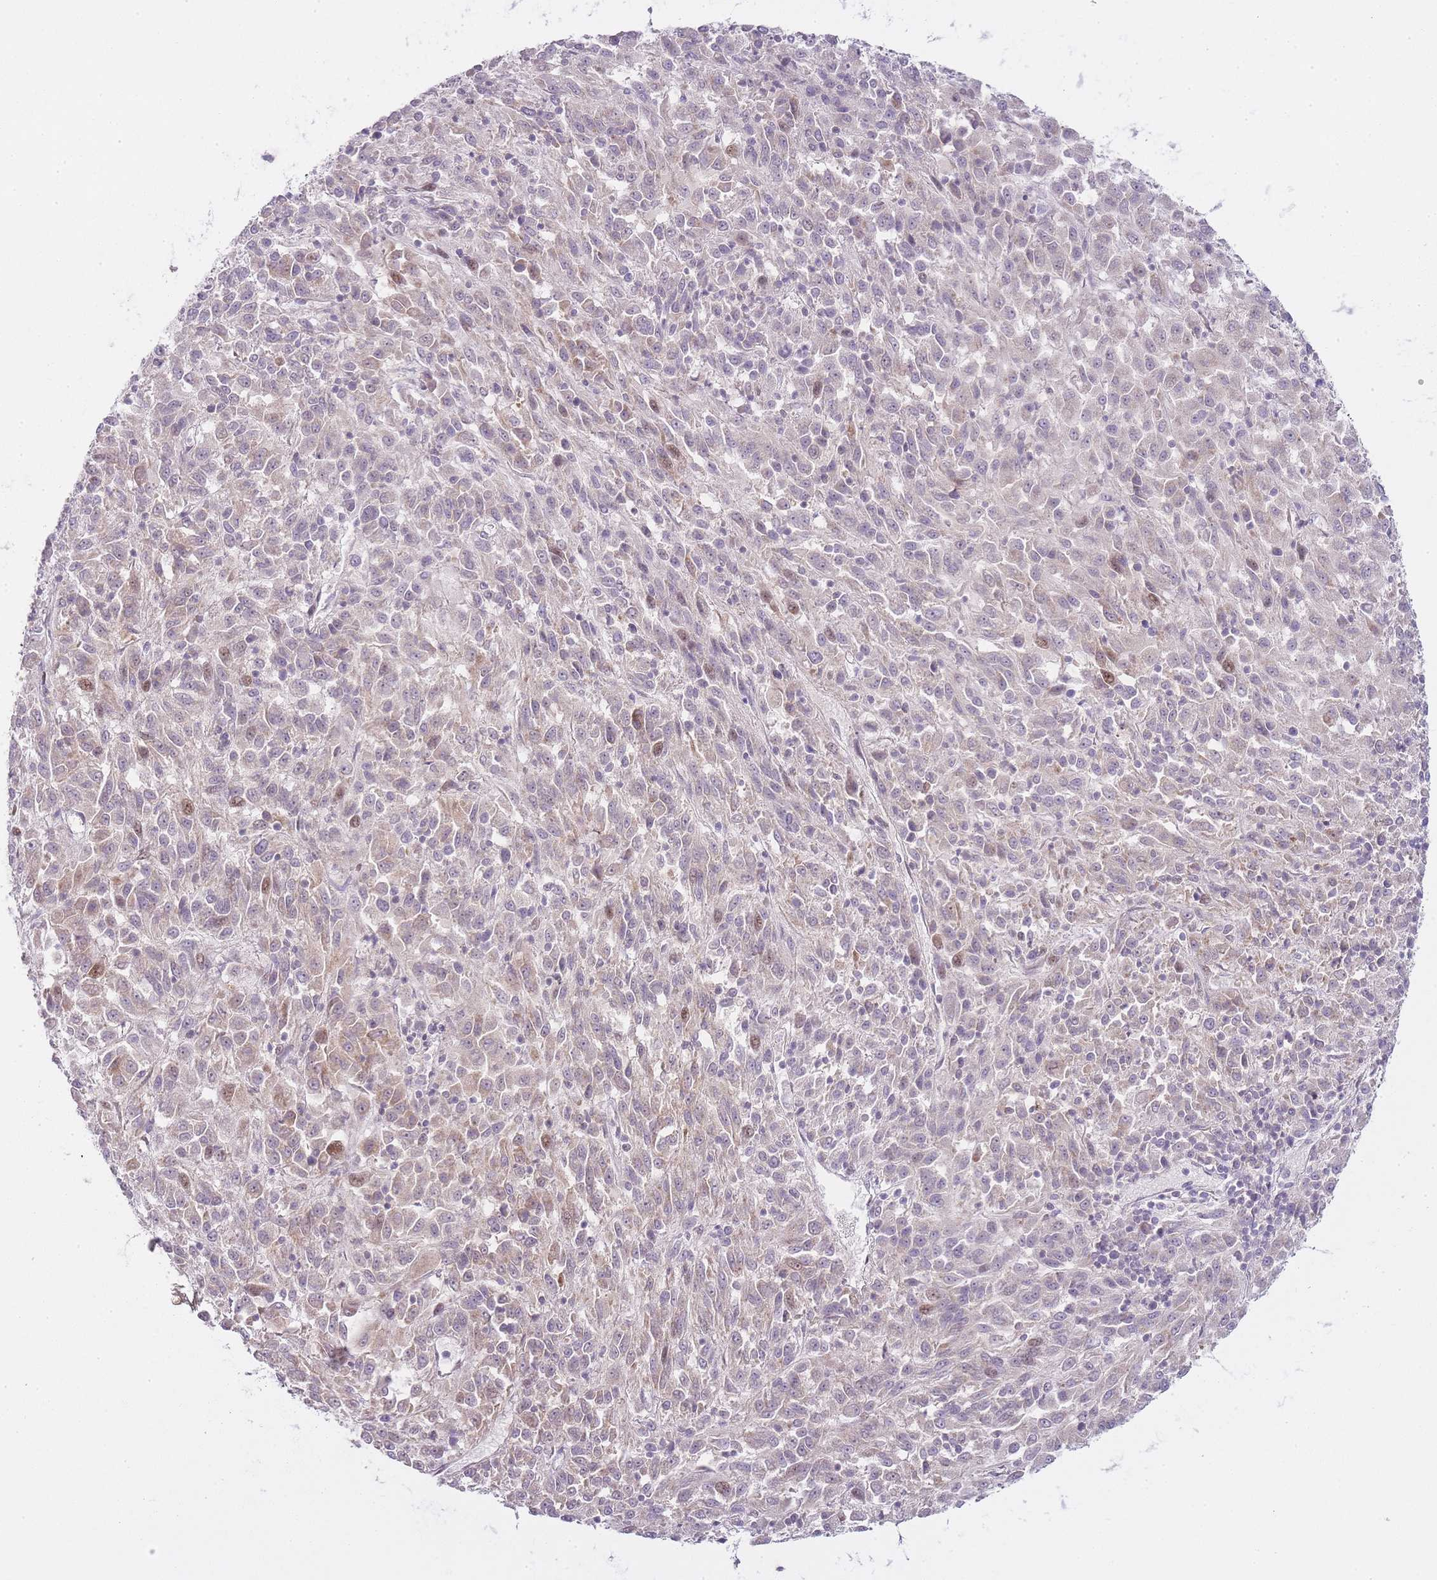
{"staining": {"intensity": "moderate", "quantity": "<25%", "location": "cytoplasmic/membranous,nuclear"}, "tissue": "melanoma", "cell_type": "Tumor cells", "image_type": "cancer", "snomed": [{"axis": "morphology", "description": "Malignant melanoma, Metastatic site"}, {"axis": "topography", "description": "Lung"}], "caption": "High-power microscopy captured an immunohistochemistry image of melanoma, revealing moderate cytoplasmic/membranous and nuclear expression in approximately <25% of tumor cells.", "gene": "OGG1", "patient": {"sex": "male", "age": 64}}